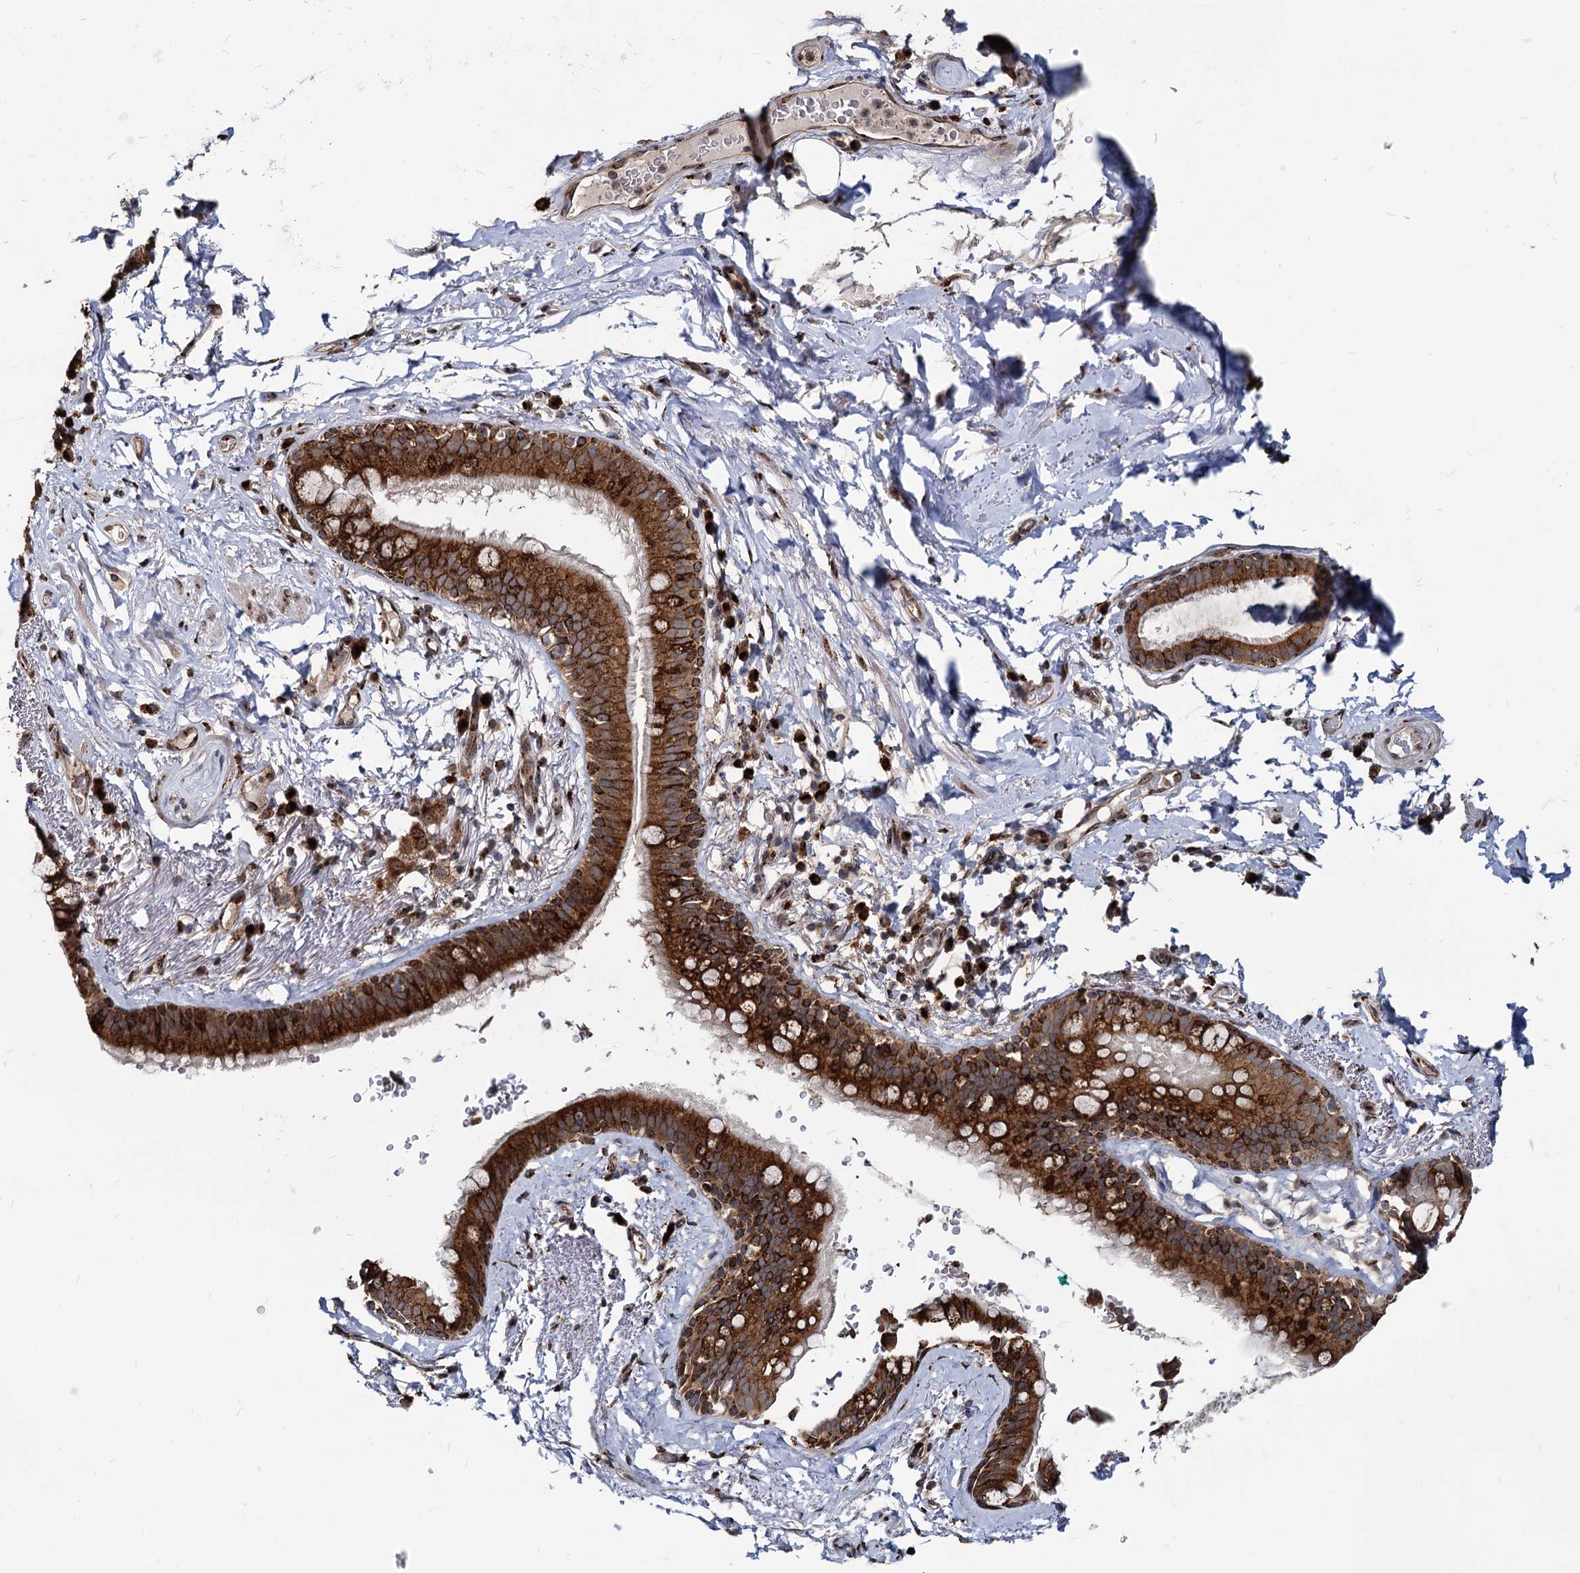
{"staining": {"intensity": "moderate", "quantity": ">75%", "location": "cytoplasmic/membranous,nuclear"}, "tissue": "adipose tissue", "cell_type": "Adipocytes", "image_type": "normal", "snomed": [{"axis": "morphology", "description": "Normal tissue, NOS"}, {"axis": "topography", "description": "Lymph node"}, {"axis": "topography", "description": "Bronchus"}], "caption": "Unremarkable adipose tissue exhibits moderate cytoplasmic/membranous,nuclear expression in about >75% of adipocytes Nuclei are stained in blue..", "gene": "SAAL1", "patient": {"sex": "male", "age": 63}}